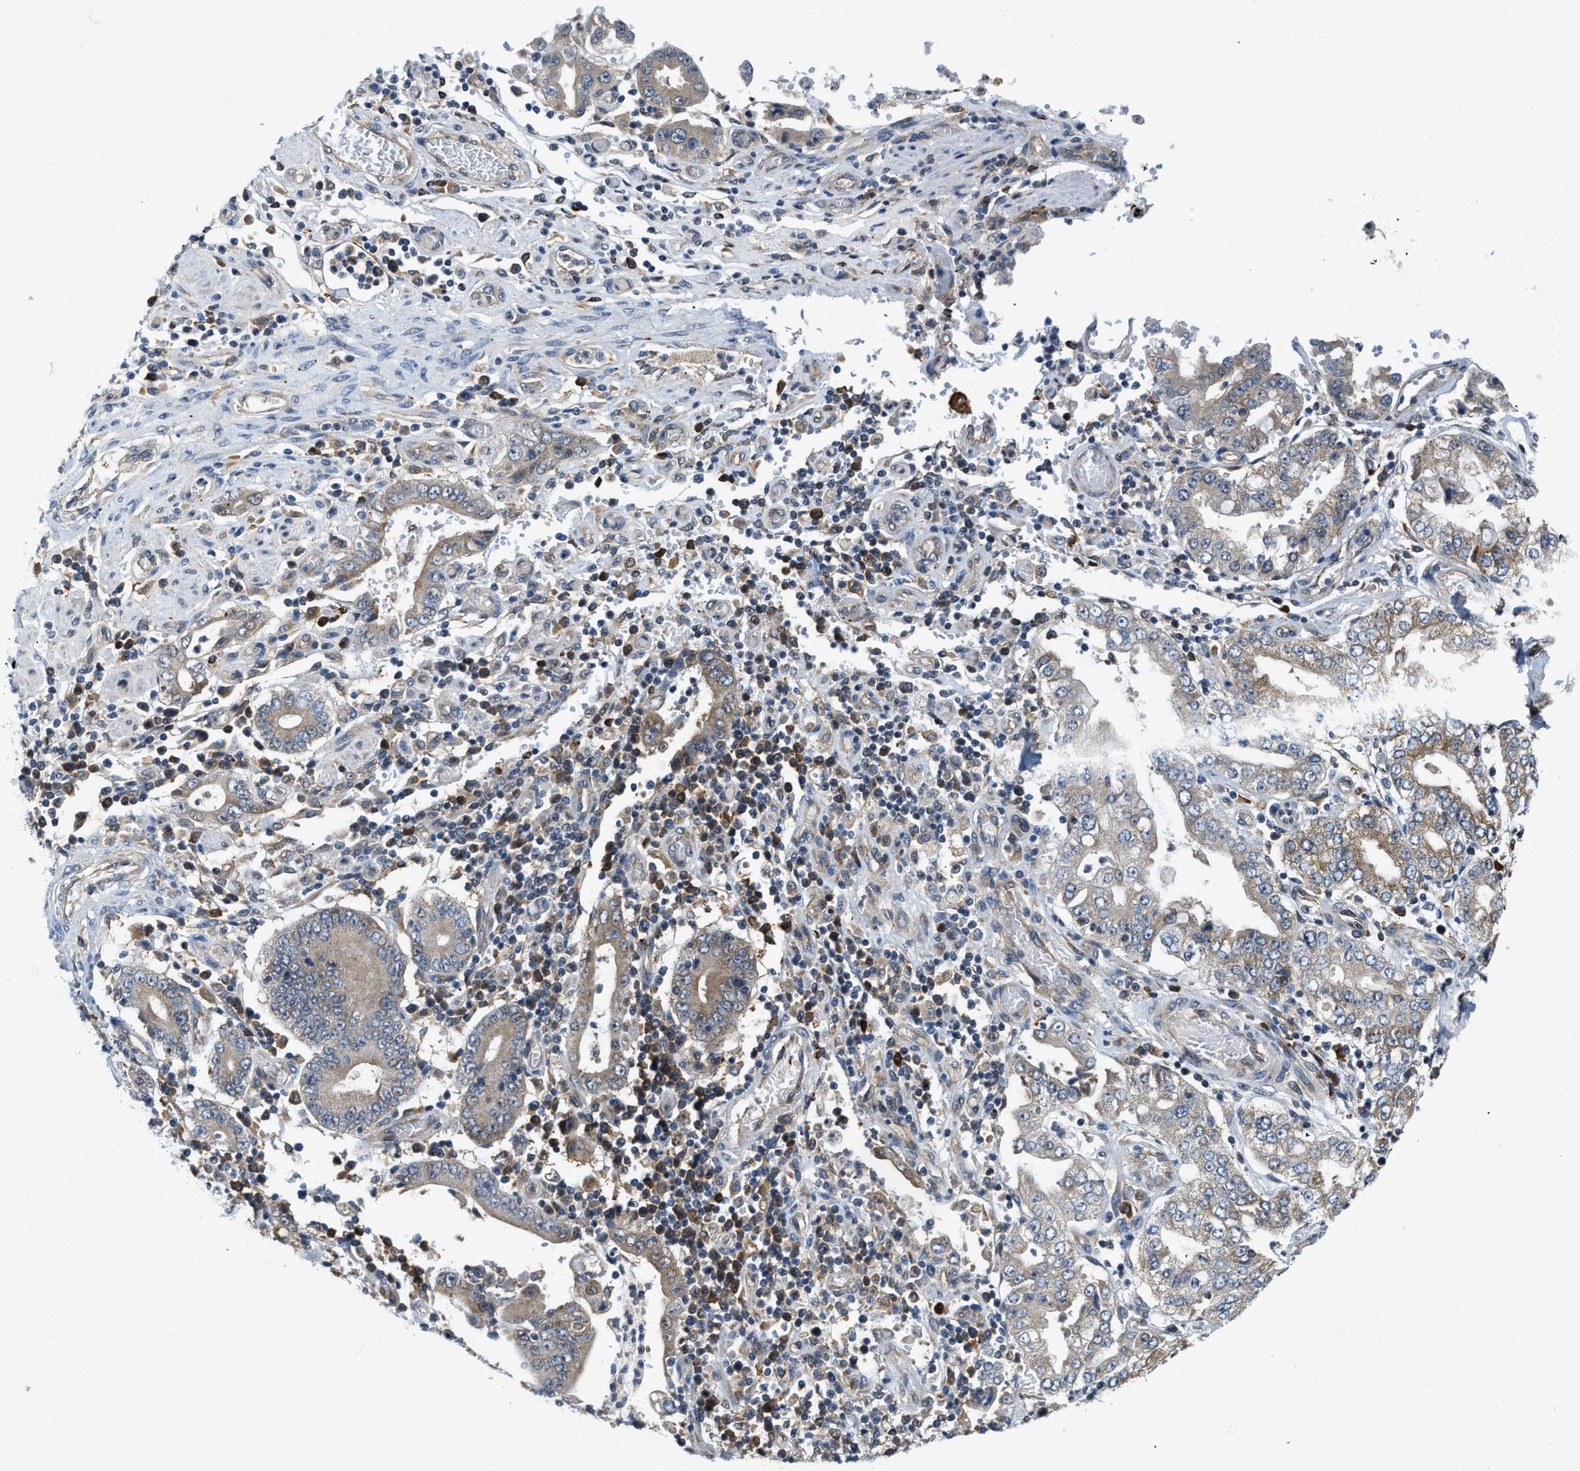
{"staining": {"intensity": "moderate", "quantity": "<25%", "location": "cytoplasmic/membranous"}, "tissue": "stomach cancer", "cell_type": "Tumor cells", "image_type": "cancer", "snomed": [{"axis": "morphology", "description": "Adenocarcinoma, NOS"}, {"axis": "topography", "description": "Stomach"}], "caption": "Brown immunohistochemical staining in adenocarcinoma (stomach) shows moderate cytoplasmic/membranous expression in about <25% of tumor cells.", "gene": "STARD3NL", "patient": {"sex": "male", "age": 76}}